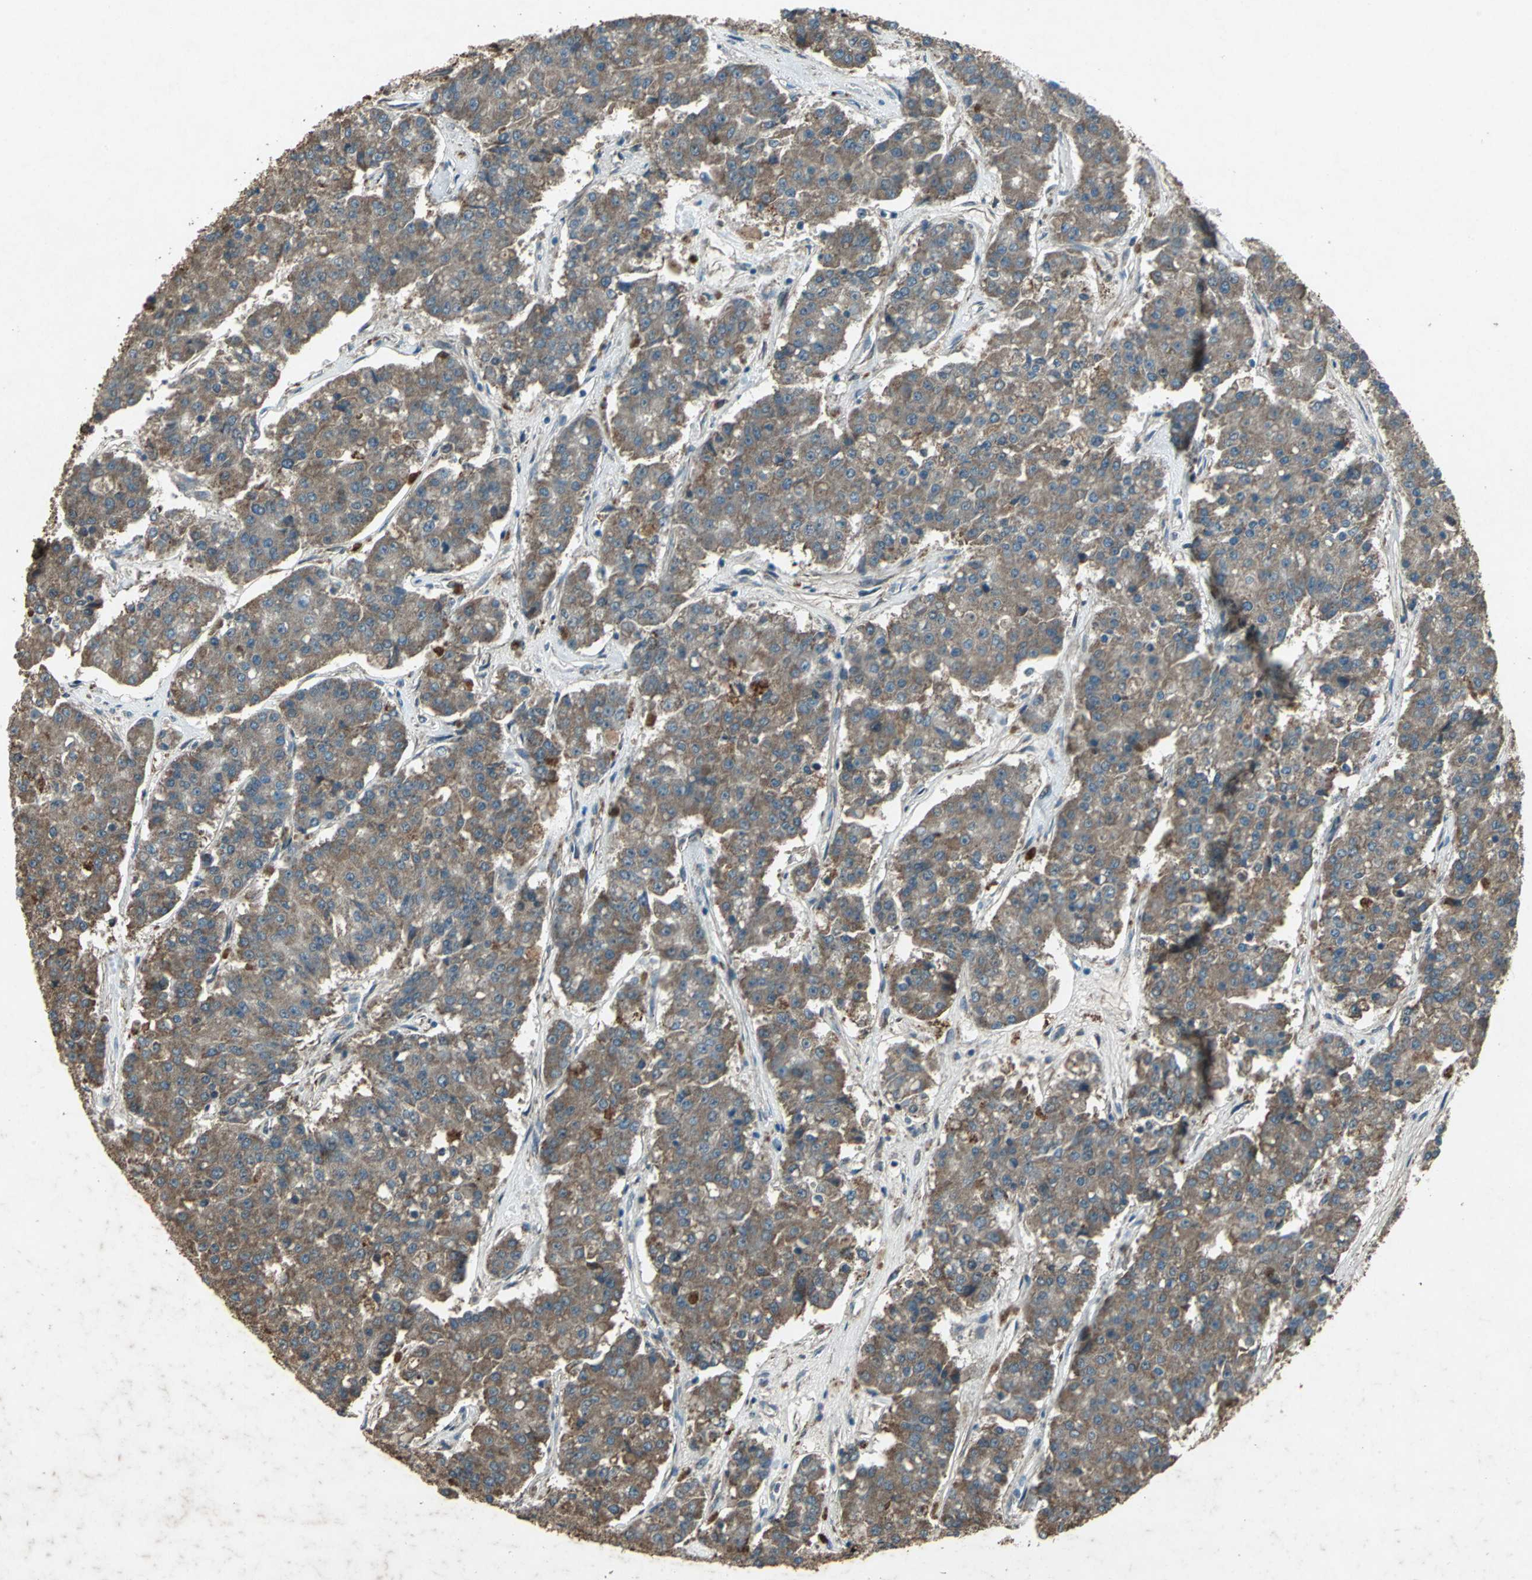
{"staining": {"intensity": "moderate", "quantity": ">75%", "location": "cytoplasmic/membranous"}, "tissue": "pancreatic cancer", "cell_type": "Tumor cells", "image_type": "cancer", "snomed": [{"axis": "morphology", "description": "Adenocarcinoma, NOS"}, {"axis": "topography", "description": "Pancreas"}], "caption": "This is a histology image of immunohistochemistry (IHC) staining of adenocarcinoma (pancreatic), which shows moderate staining in the cytoplasmic/membranous of tumor cells.", "gene": "SEPTIN4", "patient": {"sex": "male", "age": 50}}